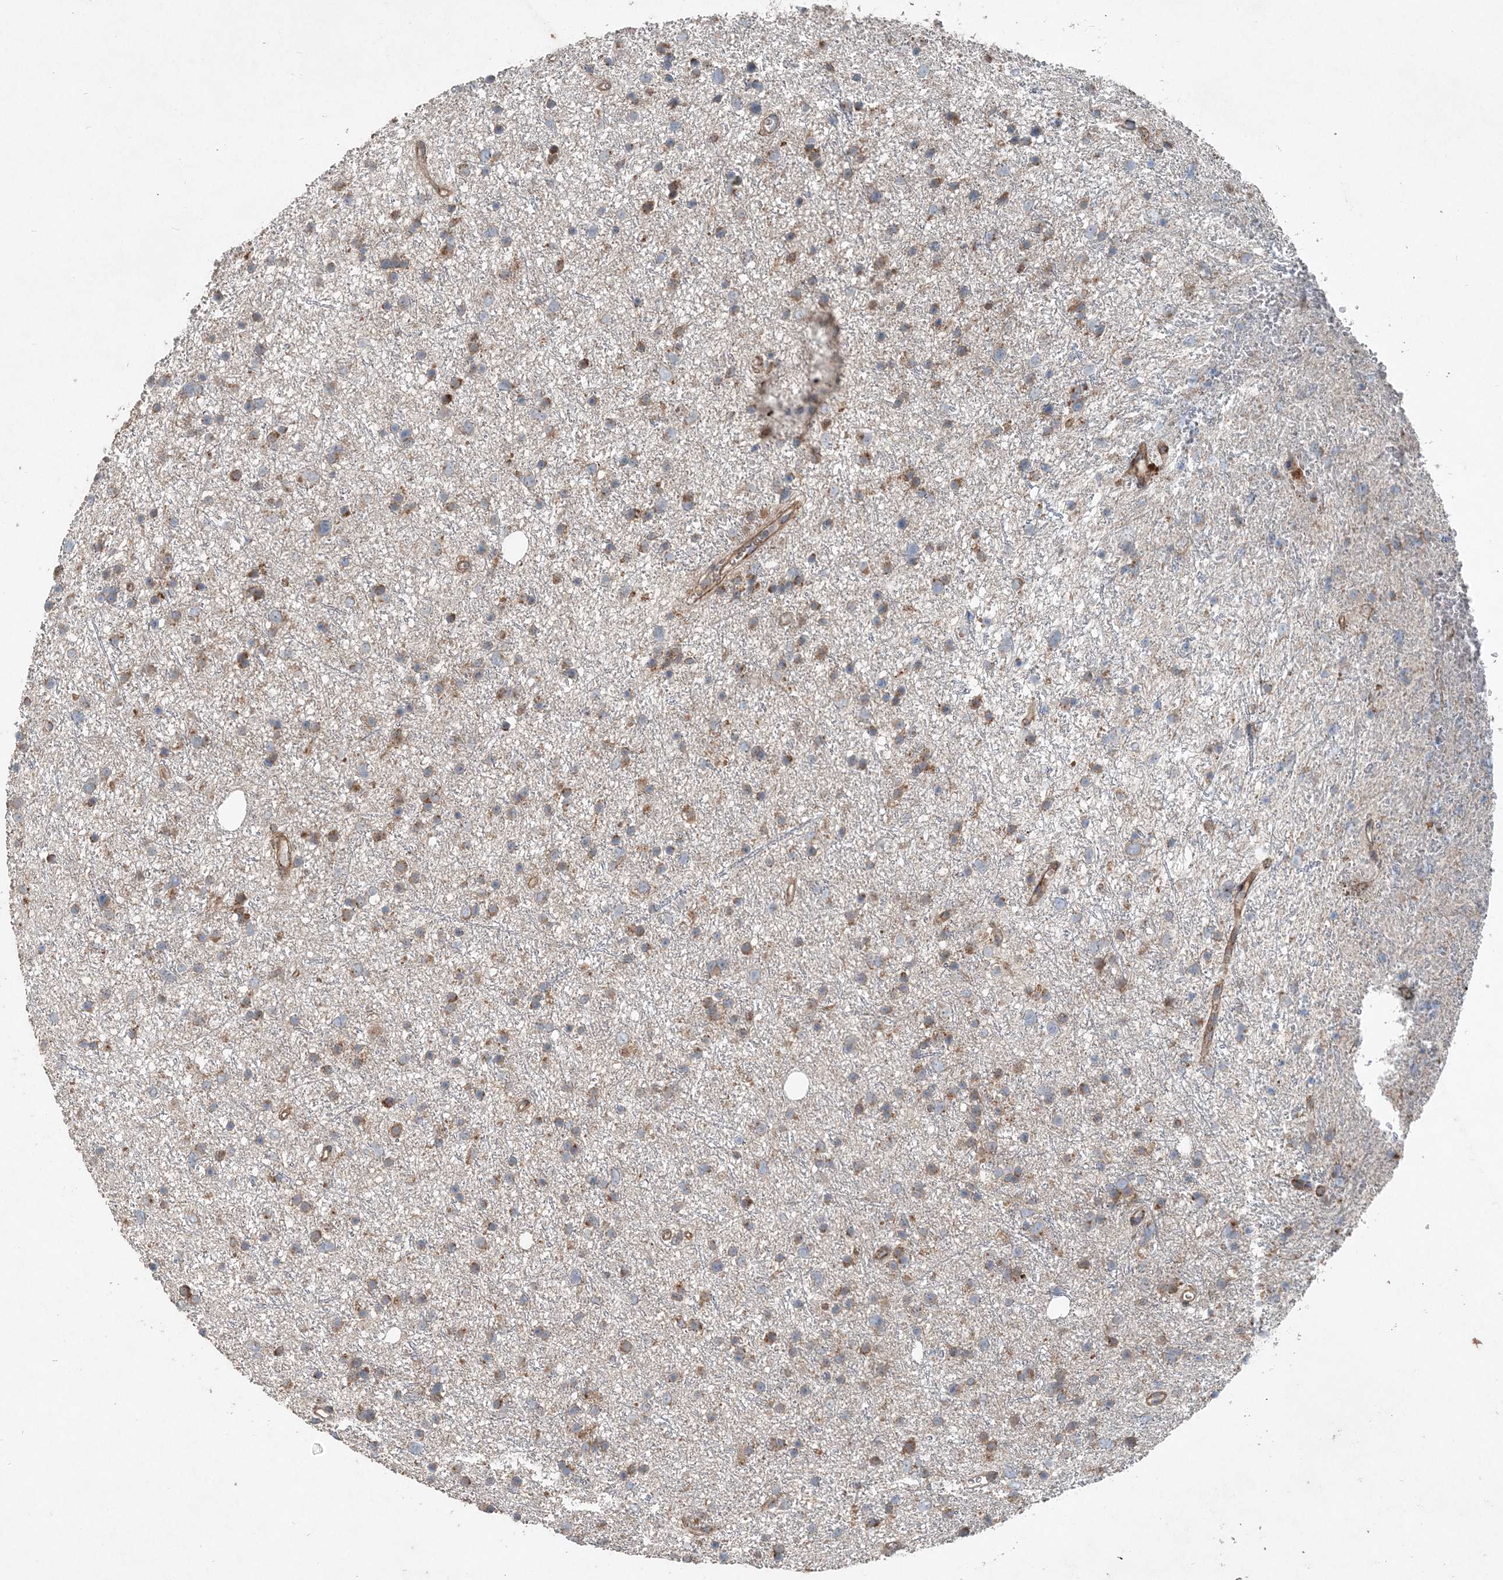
{"staining": {"intensity": "moderate", "quantity": ">75%", "location": "cytoplasmic/membranous"}, "tissue": "glioma", "cell_type": "Tumor cells", "image_type": "cancer", "snomed": [{"axis": "morphology", "description": "Glioma, malignant, Low grade"}, {"axis": "topography", "description": "Cerebral cortex"}], "caption": "Moderate cytoplasmic/membranous protein staining is identified in approximately >75% of tumor cells in malignant glioma (low-grade).", "gene": "INTU", "patient": {"sex": "female", "age": 39}}